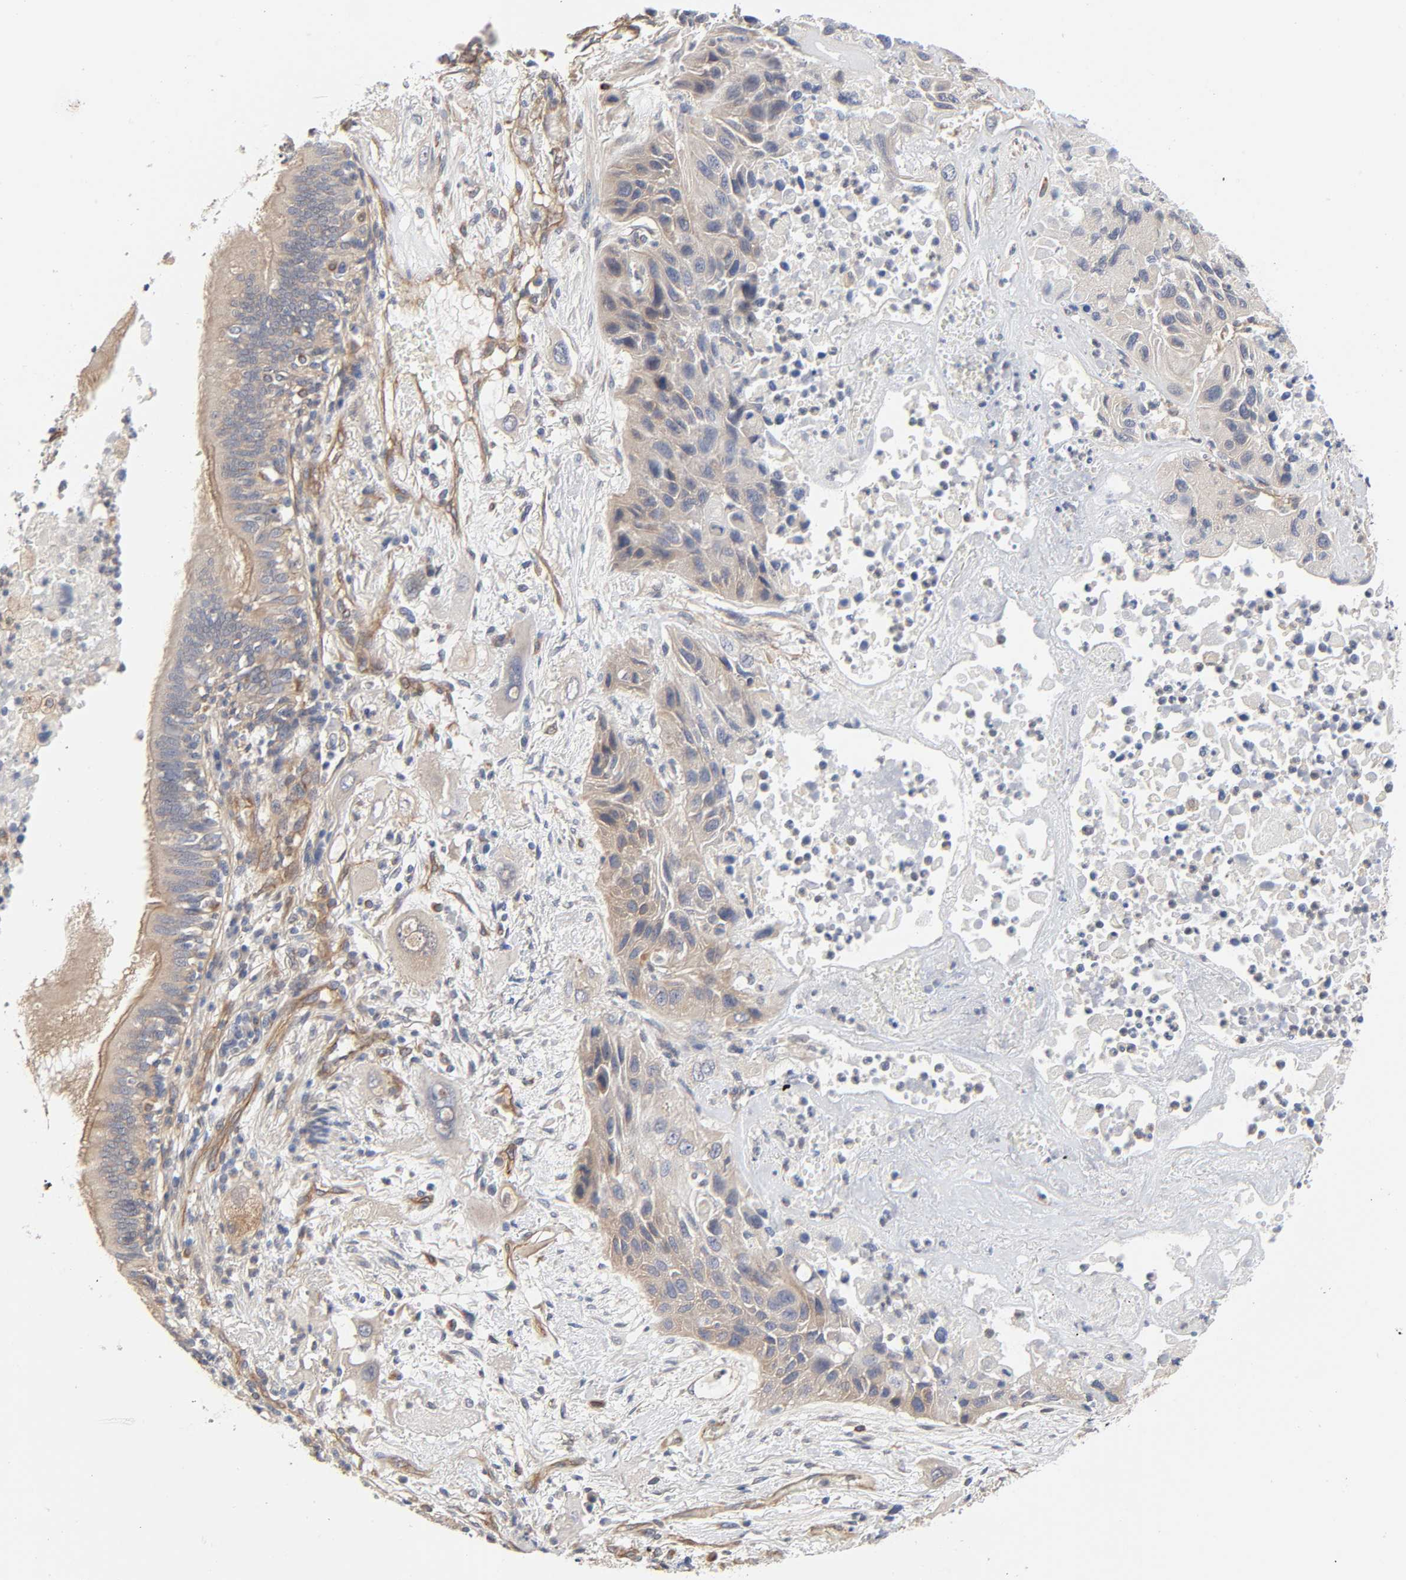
{"staining": {"intensity": "weak", "quantity": "<25%", "location": "cytoplasmic/membranous"}, "tissue": "lung cancer", "cell_type": "Tumor cells", "image_type": "cancer", "snomed": [{"axis": "morphology", "description": "Squamous cell carcinoma, NOS"}, {"axis": "topography", "description": "Lung"}], "caption": "Micrograph shows no significant protein positivity in tumor cells of lung cancer.", "gene": "RAB13", "patient": {"sex": "female", "age": 76}}